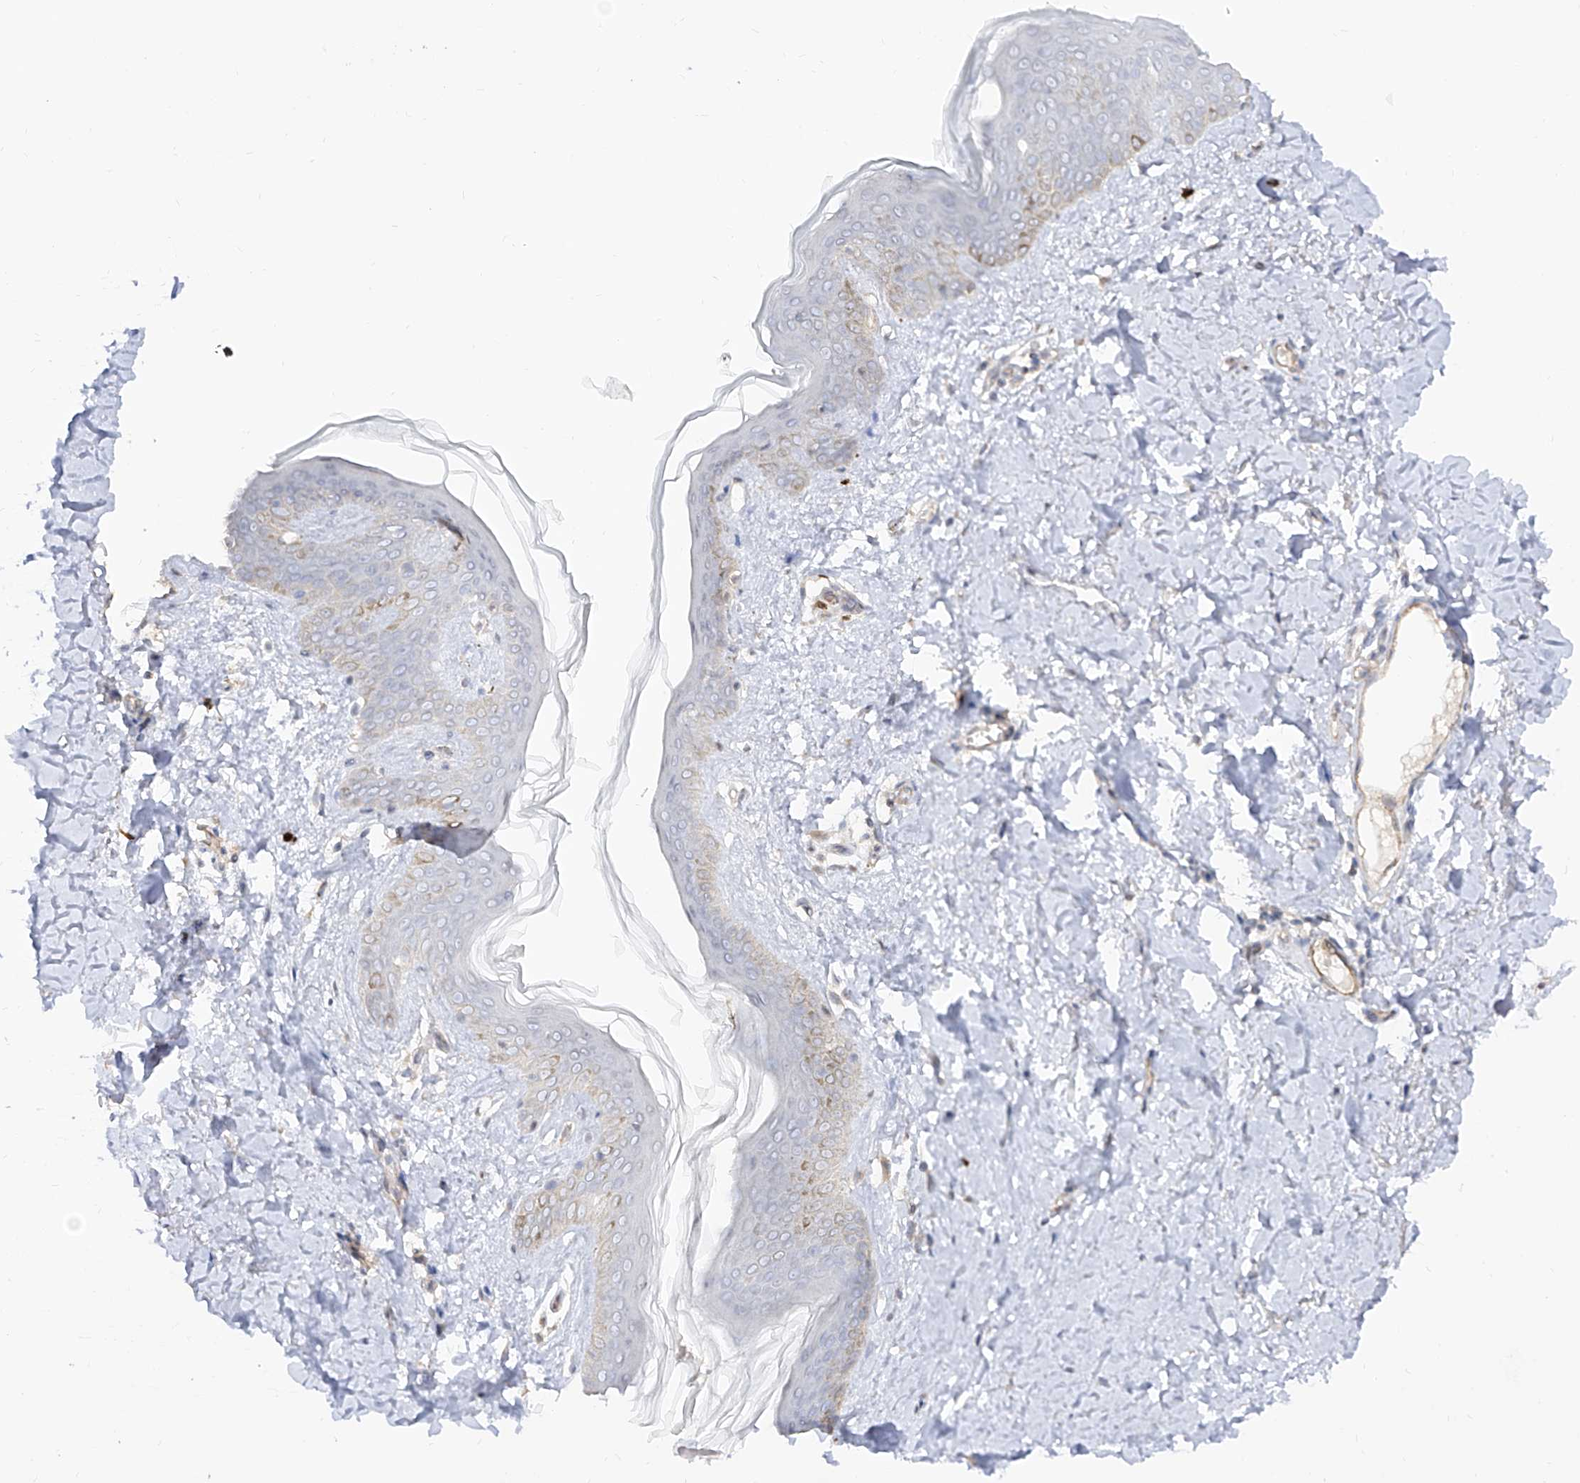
{"staining": {"intensity": "weak", "quantity": "<25%", "location": "cytoplasmic/membranous"}, "tissue": "skin", "cell_type": "Fibroblasts", "image_type": "normal", "snomed": [{"axis": "morphology", "description": "Normal tissue, NOS"}, {"axis": "topography", "description": "Skin"}], "caption": "IHC image of unremarkable skin: human skin stained with DAB (3,3'-diaminobenzidine) demonstrates no significant protein expression in fibroblasts. (Stains: DAB (3,3'-diaminobenzidine) immunohistochemistry (IHC) with hematoxylin counter stain, Microscopy: brightfield microscopy at high magnification).", "gene": "ZNF227", "patient": {"sex": "female", "age": 46}}